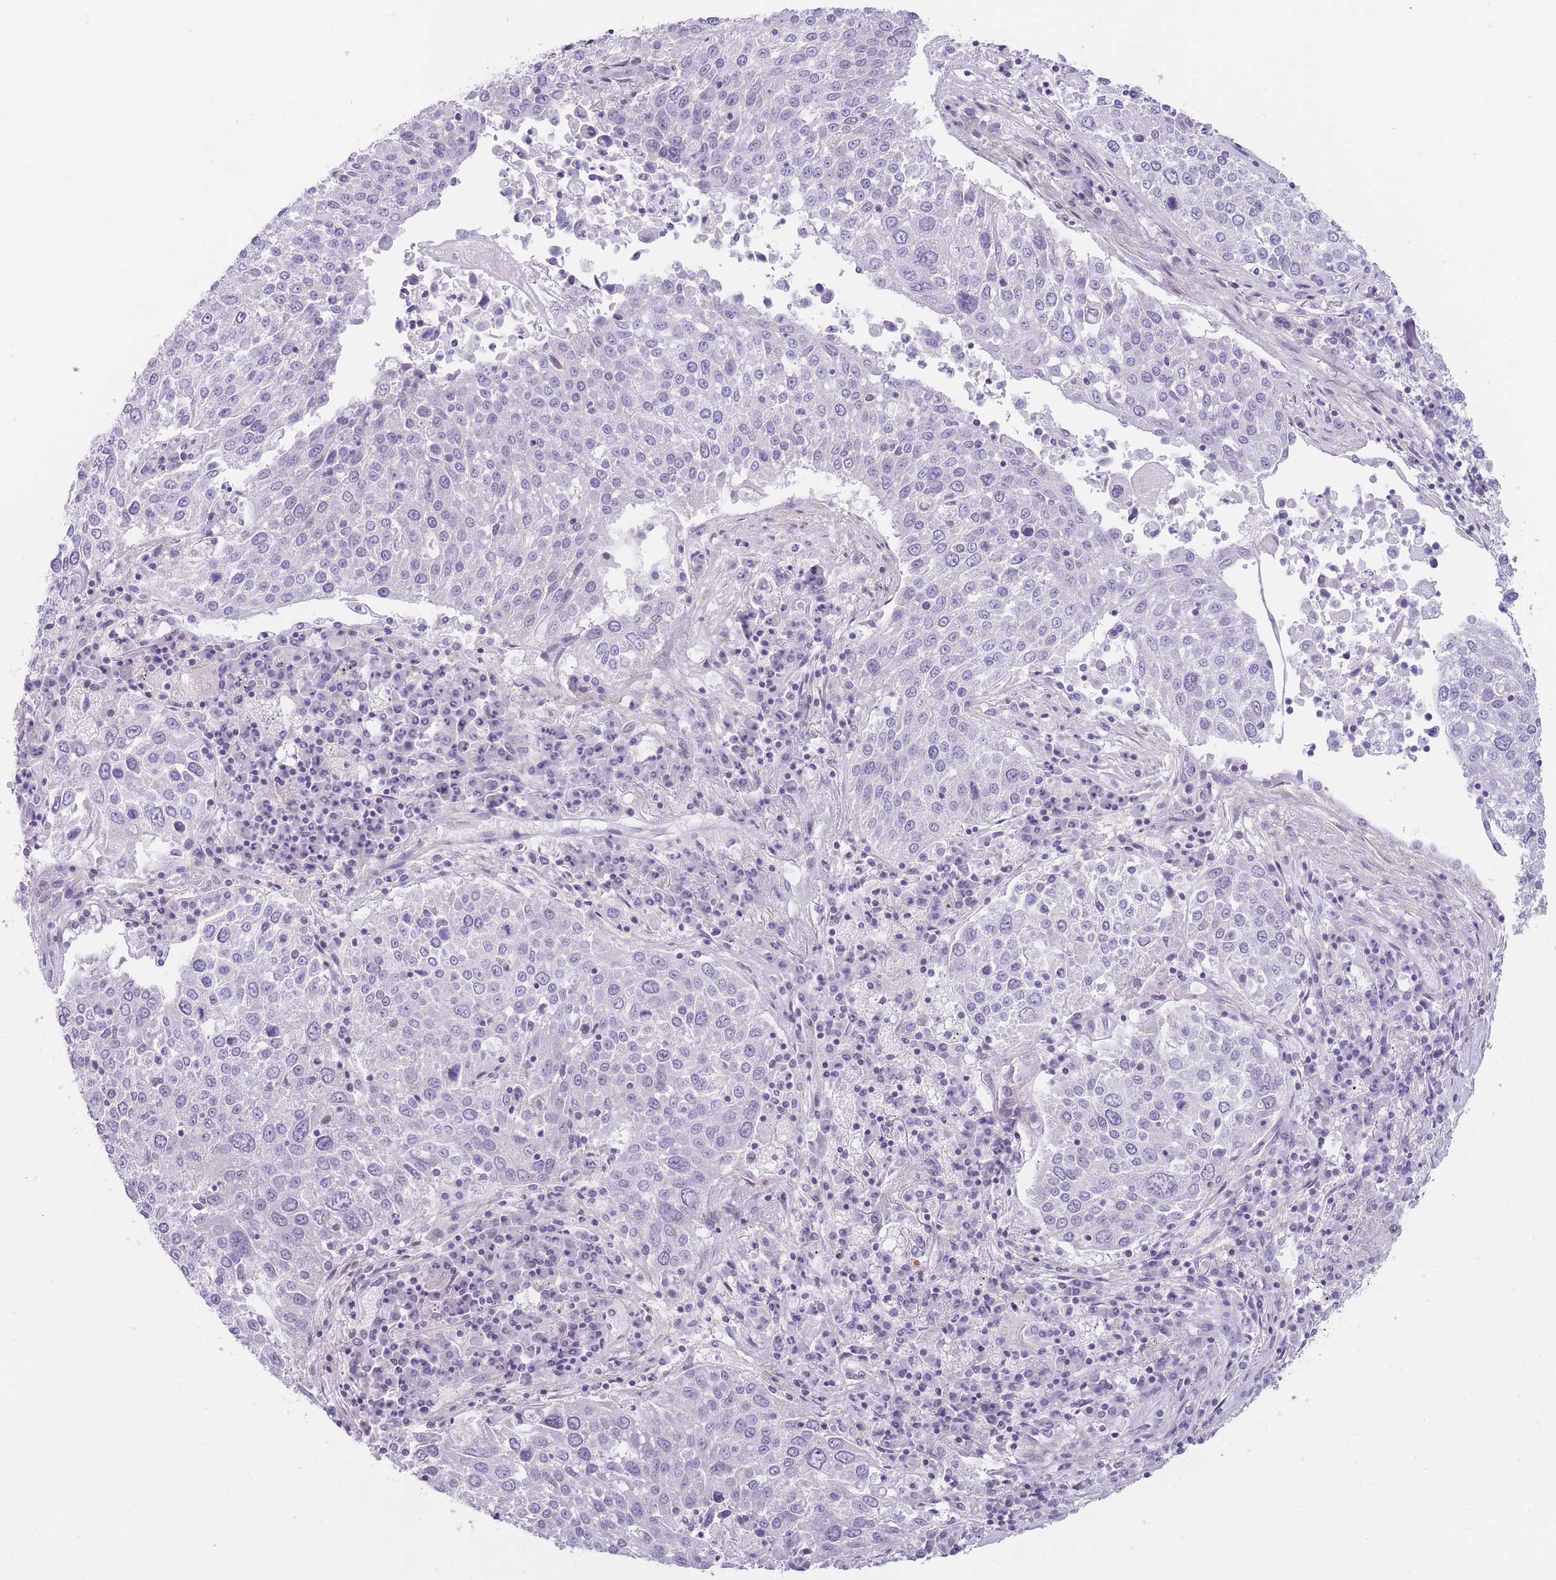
{"staining": {"intensity": "negative", "quantity": "none", "location": "none"}, "tissue": "lung cancer", "cell_type": "Tumor cells", "image_type": "cancer", "snomed": [{"axis": "morphology", "description": "Squamous cell carcinoma, NOS"}, {"axis": "topography", "description": "Lung"}], "caption": "This is an IHC histopathology image of human lung squamous cell carcinoma. There is no positivity in tumor cells.", "gene": "OR11H12", "patient": {"sex": "male", "age": 65}}